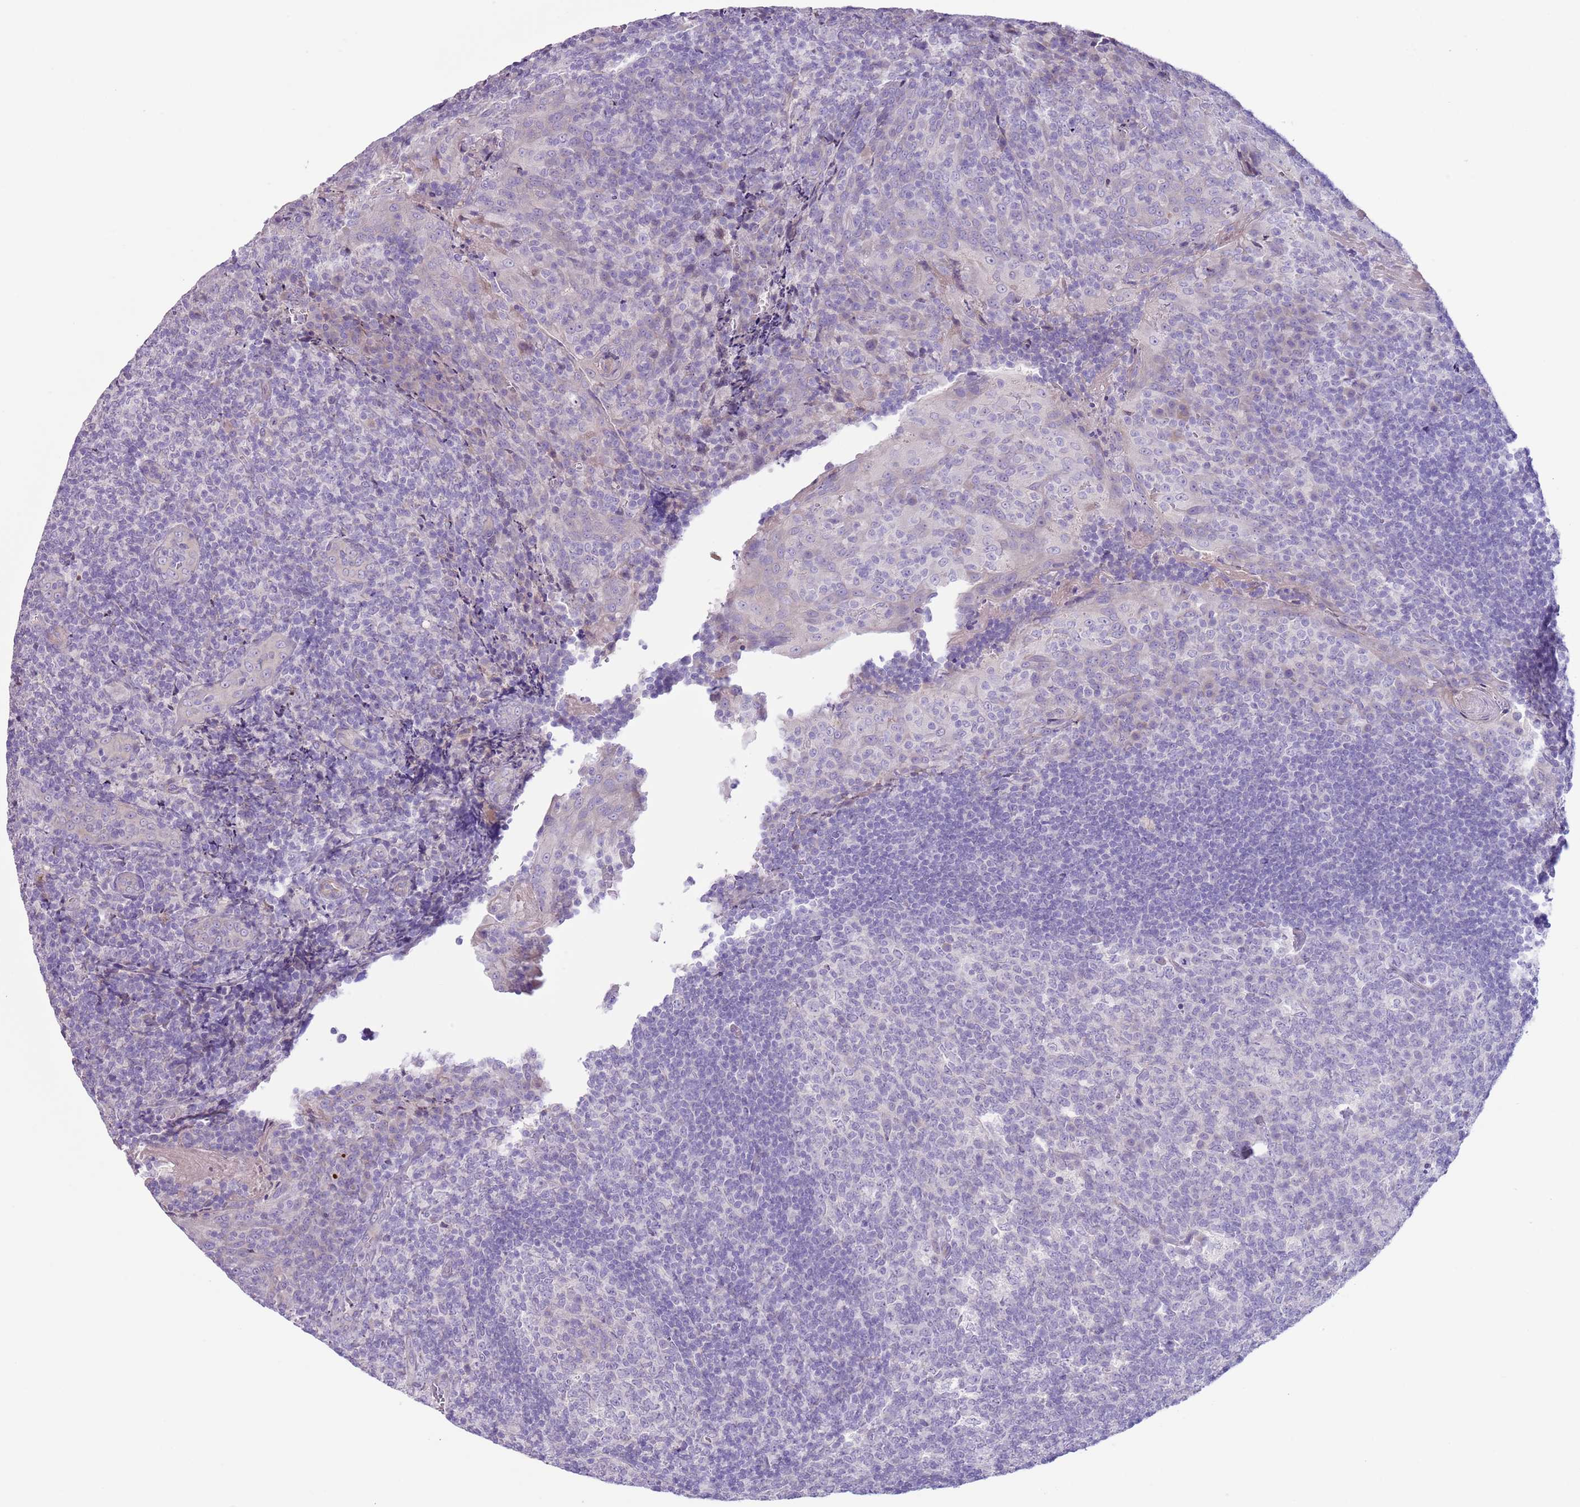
{"staining": {"intensity": "negative", "quantity": "none", "location": "none"}, "tissue": "tonsil", "cell_type": "Germinal center cells", "image_type": "normal", "snomed": [{"axis": "morphology", "description": "Normal tissue, NOS"}, {"axis": "topography", "description": "Tonsil"}], "caption": "High power microscopy photomicrograph of an immunohistochemistry (IHC) photomicrograph of unremarkable tonsil, revealing no significant positivity in germinal center cells. (DAB immunohistochemistry with hematoxylin counter stain).", "gene": "CFH", "patient": {"sex": "male", "age": 17}}